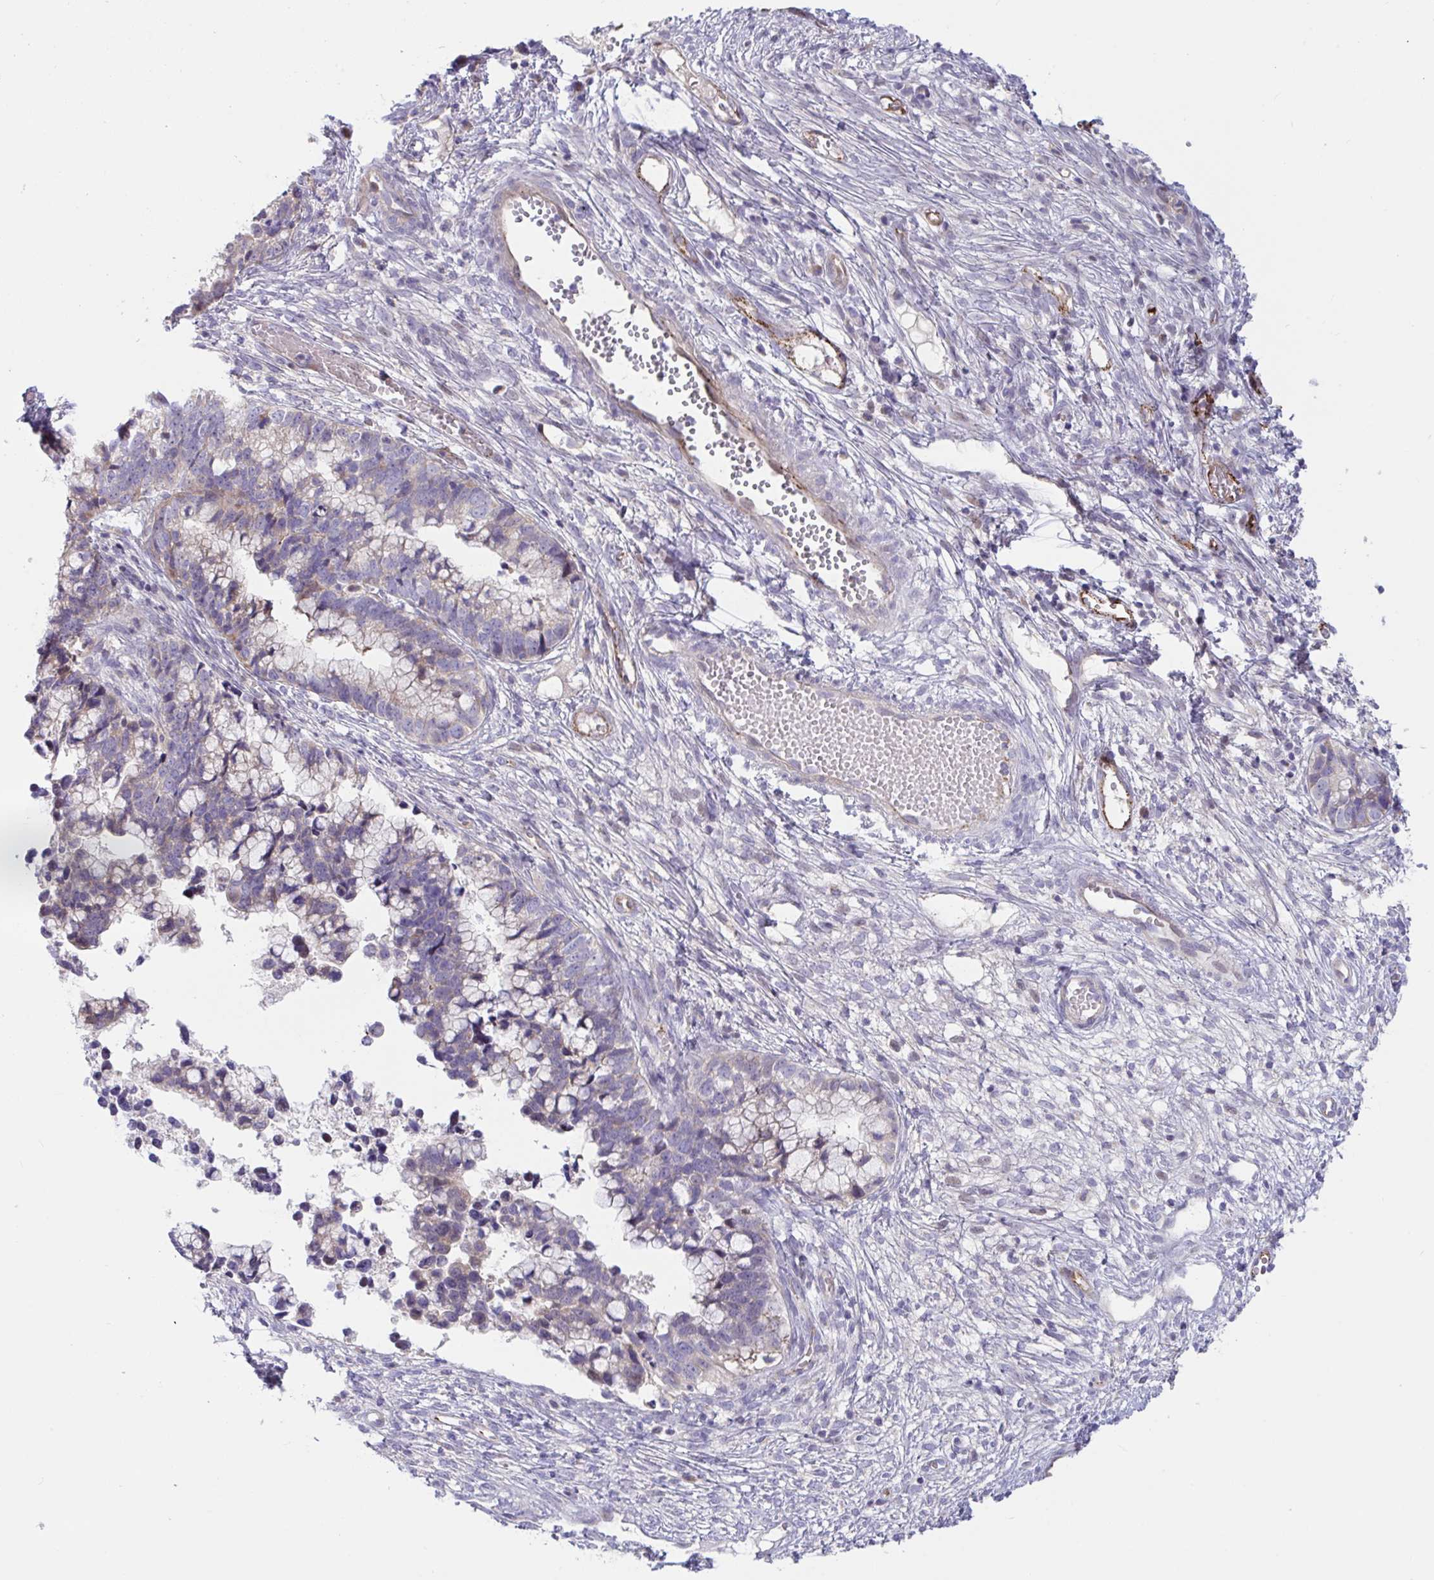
{"staining": {"intensity": "weak", "quantity": "<25%", "location": "cytoplasmic/membranous"}, "tissue": "cervical cancer", "cell_type": "Tumor cells", "image_type": "cancer", "snomed": [{"axis": "morphology", "description": "Adenocarcinoma, NOS"}, {"axis": "topography", "description": "Cervix"}], "caption": "Cervical cancer was stained to show a protein in brown. There is no significant expression in tumor cells. (DAB immunohistochemistry (IHC) with hematoxylin counter stain).", "gene": "IL37", "patient": {"sex": "female", "age": 44}}